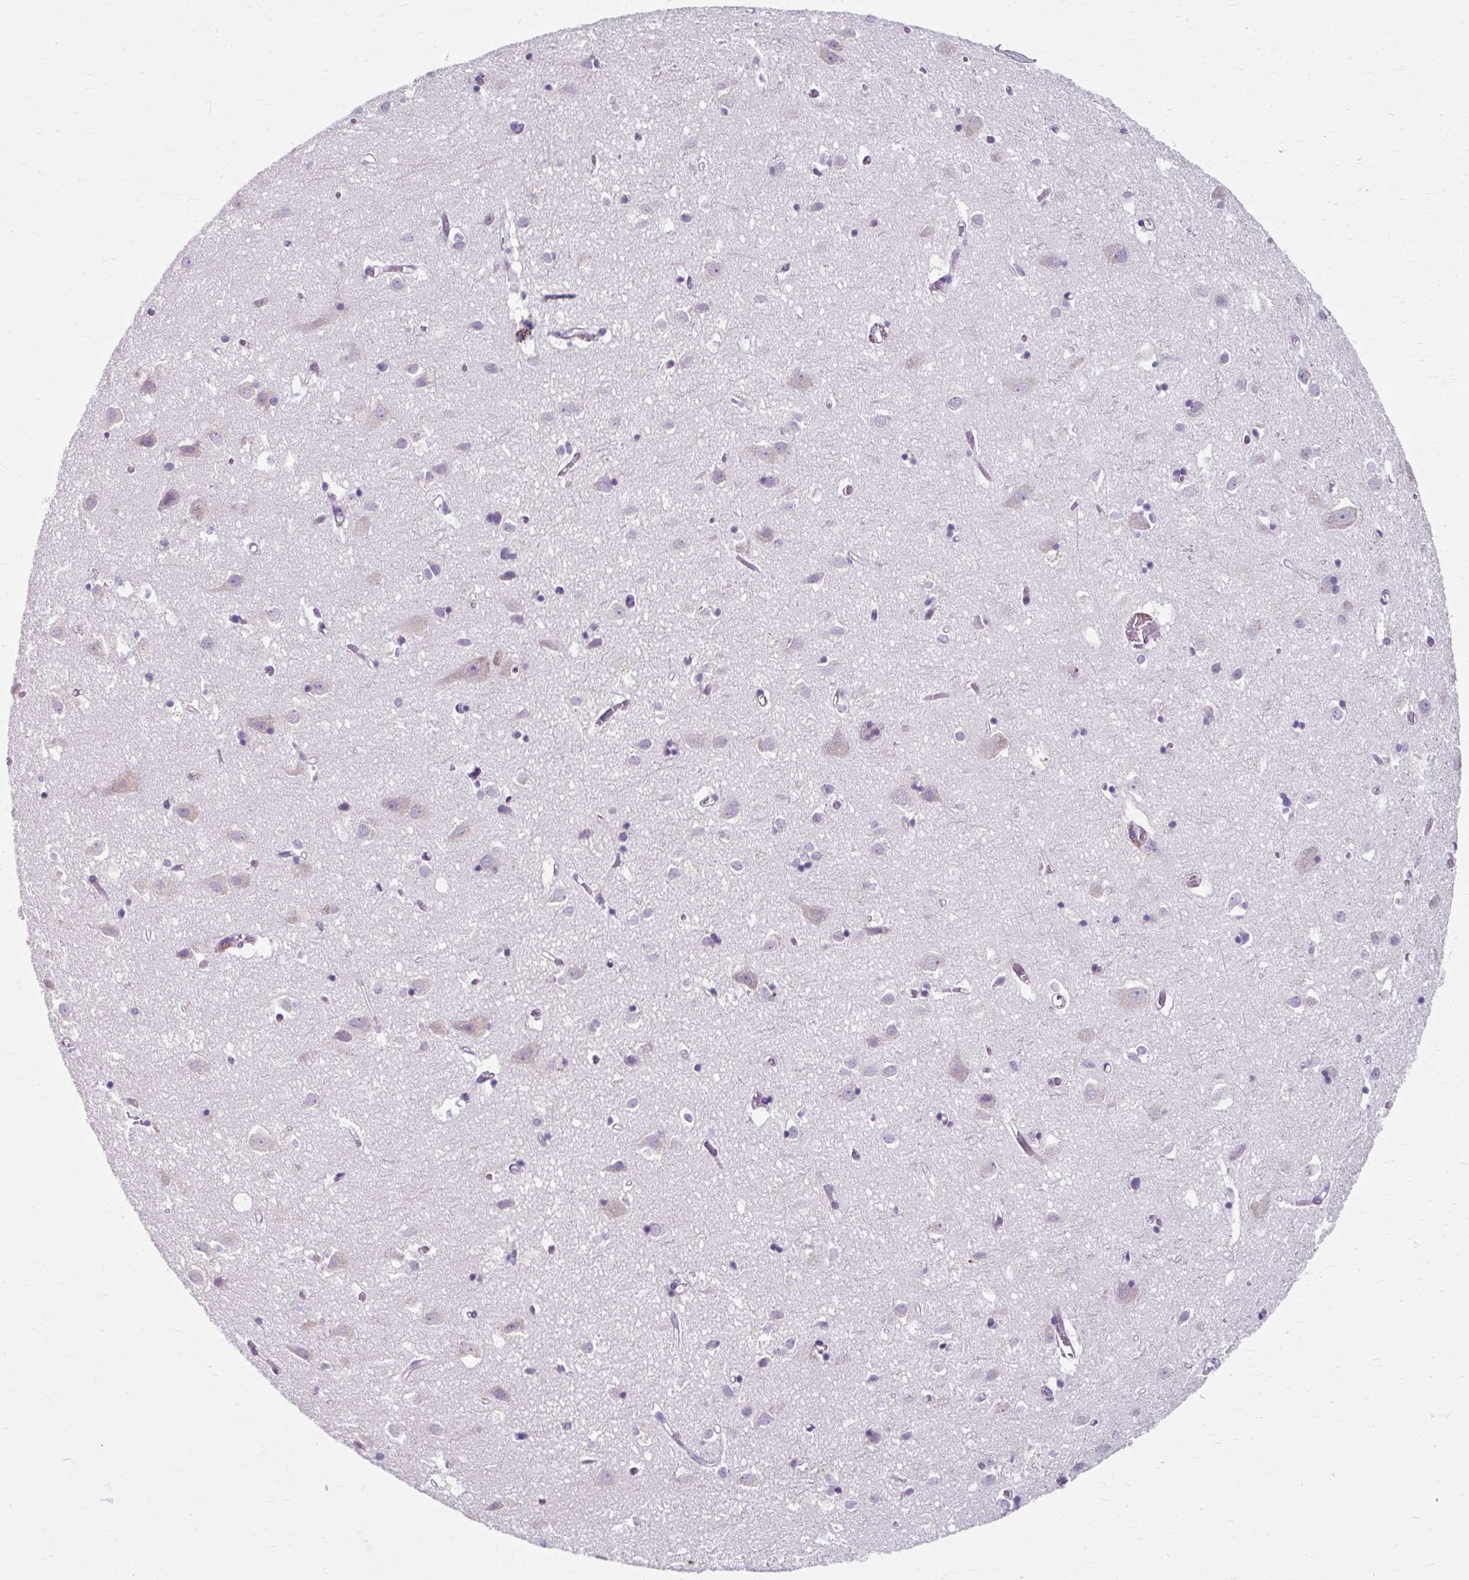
{"staining": {"intensity": "negative", "quantity": "none", "location": "none"}, "tissue": "cerebral cortex", "cell_type": "Endothelial cells", "image_type": "normal", "snomed": [{"axis": "morphology", "description": "Normal tissue, NOS"}, {"axis": "topography", "description": "Cerebral cortex"}], "caption": "Normal cerebral cortex was stained to show a protein in brown. There is no significant expression in endothelial cells. Nuclei are stained in blue.", "gene": "ZNF555", "patient": {"sex": "male", "age": 70}}